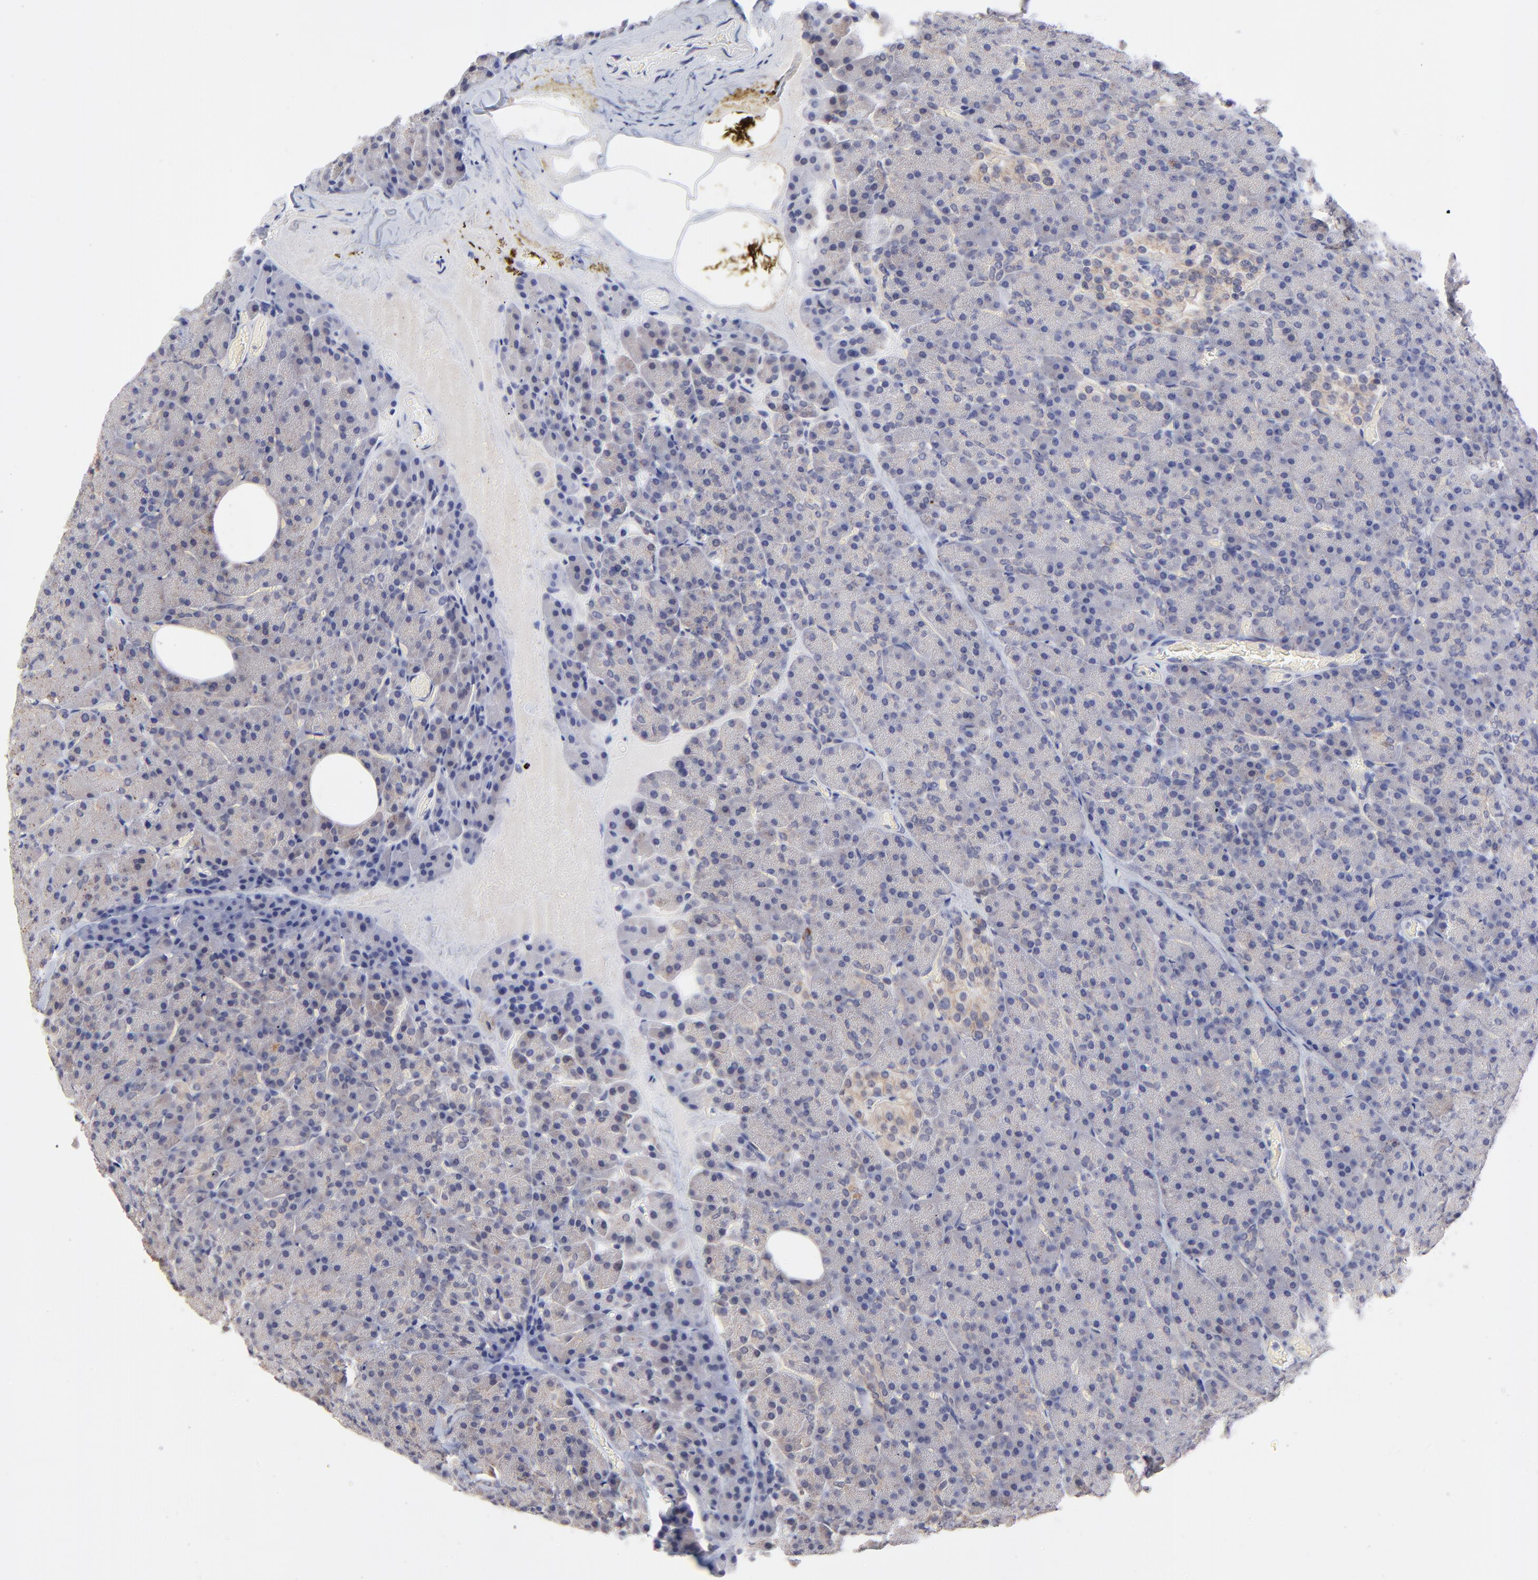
{"staining": {"intensity": "negative", "quantity": "none", "location": "none"}, "tissue": "pancreas", "cell_type": "Exocrine glandular cells", "image_type": "normal", "snomed": [{"axis": "morphology", "description": "Normal tissue, NOS"}, {"axis": "topography", "description": "Pancreas"}], "caption": "Pancreas stained for a protein using immunohistochemistry (IHC) exhibits no expression exocrine glandular cells.", "gene": "FBXO8", "patient": {"sex": "female", "age": 35}}